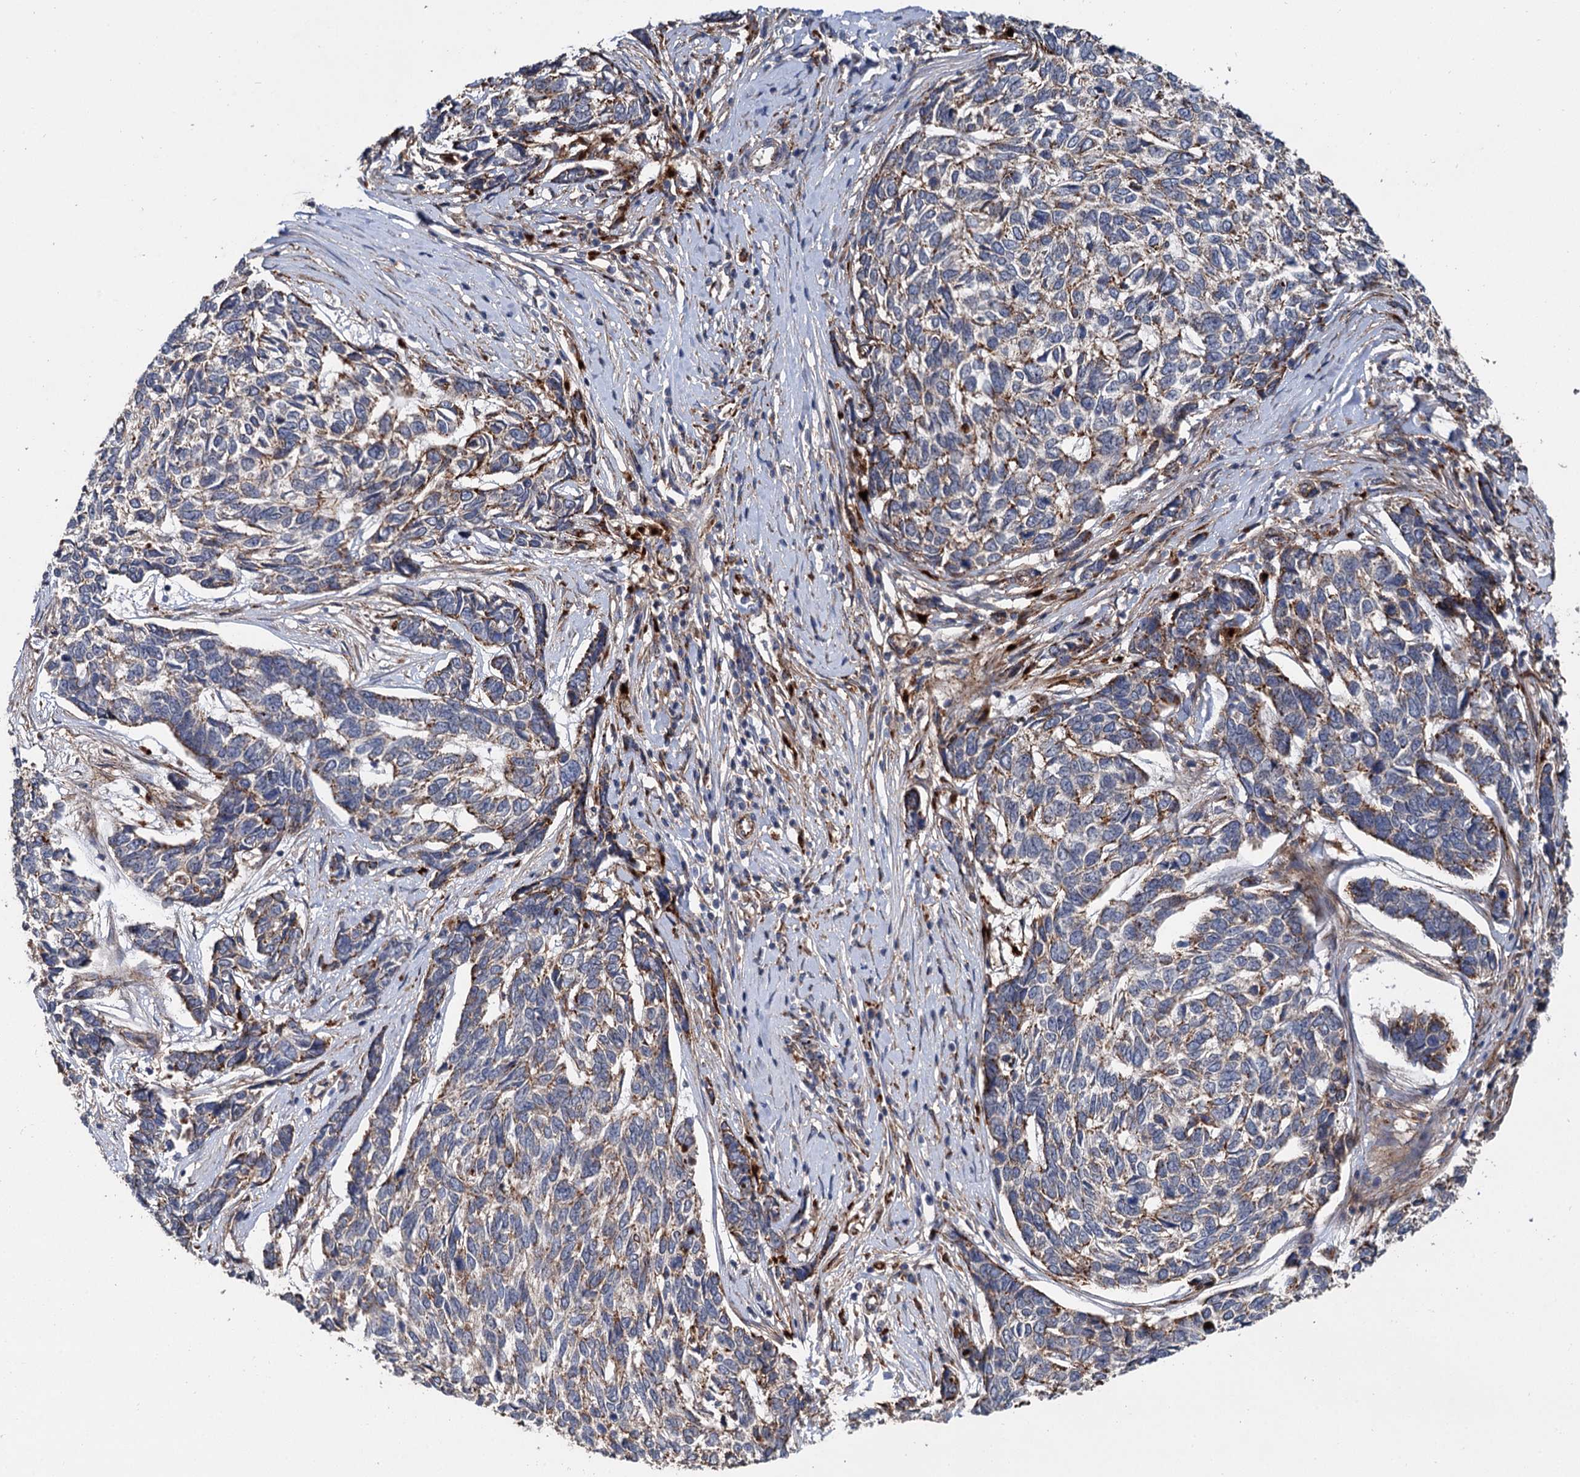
{"staining": {"intensity": "weak", "quantity": "25%-75%", "location": "cytoplasmic/membranous"}, "tissue": "skin cancer", "cell_type": "Tumor cells", "image_type": "cancer", "snomed": [{"axis": "morphology", "description": "Basal cell carcinoma"}, {"axis": "topography", "description": "Skin"}], "caption": "Skin basal cell carcinoma stained with DAB (3,3'-diaminobenzidine) immunohistochemistry (IHC) shows low levels of weak cytoplasmic/membranous positivity in approximately 25%-75% of tumor cells.", "gene": "GBA1", "patient": {"sex": "female", "age": 65}}